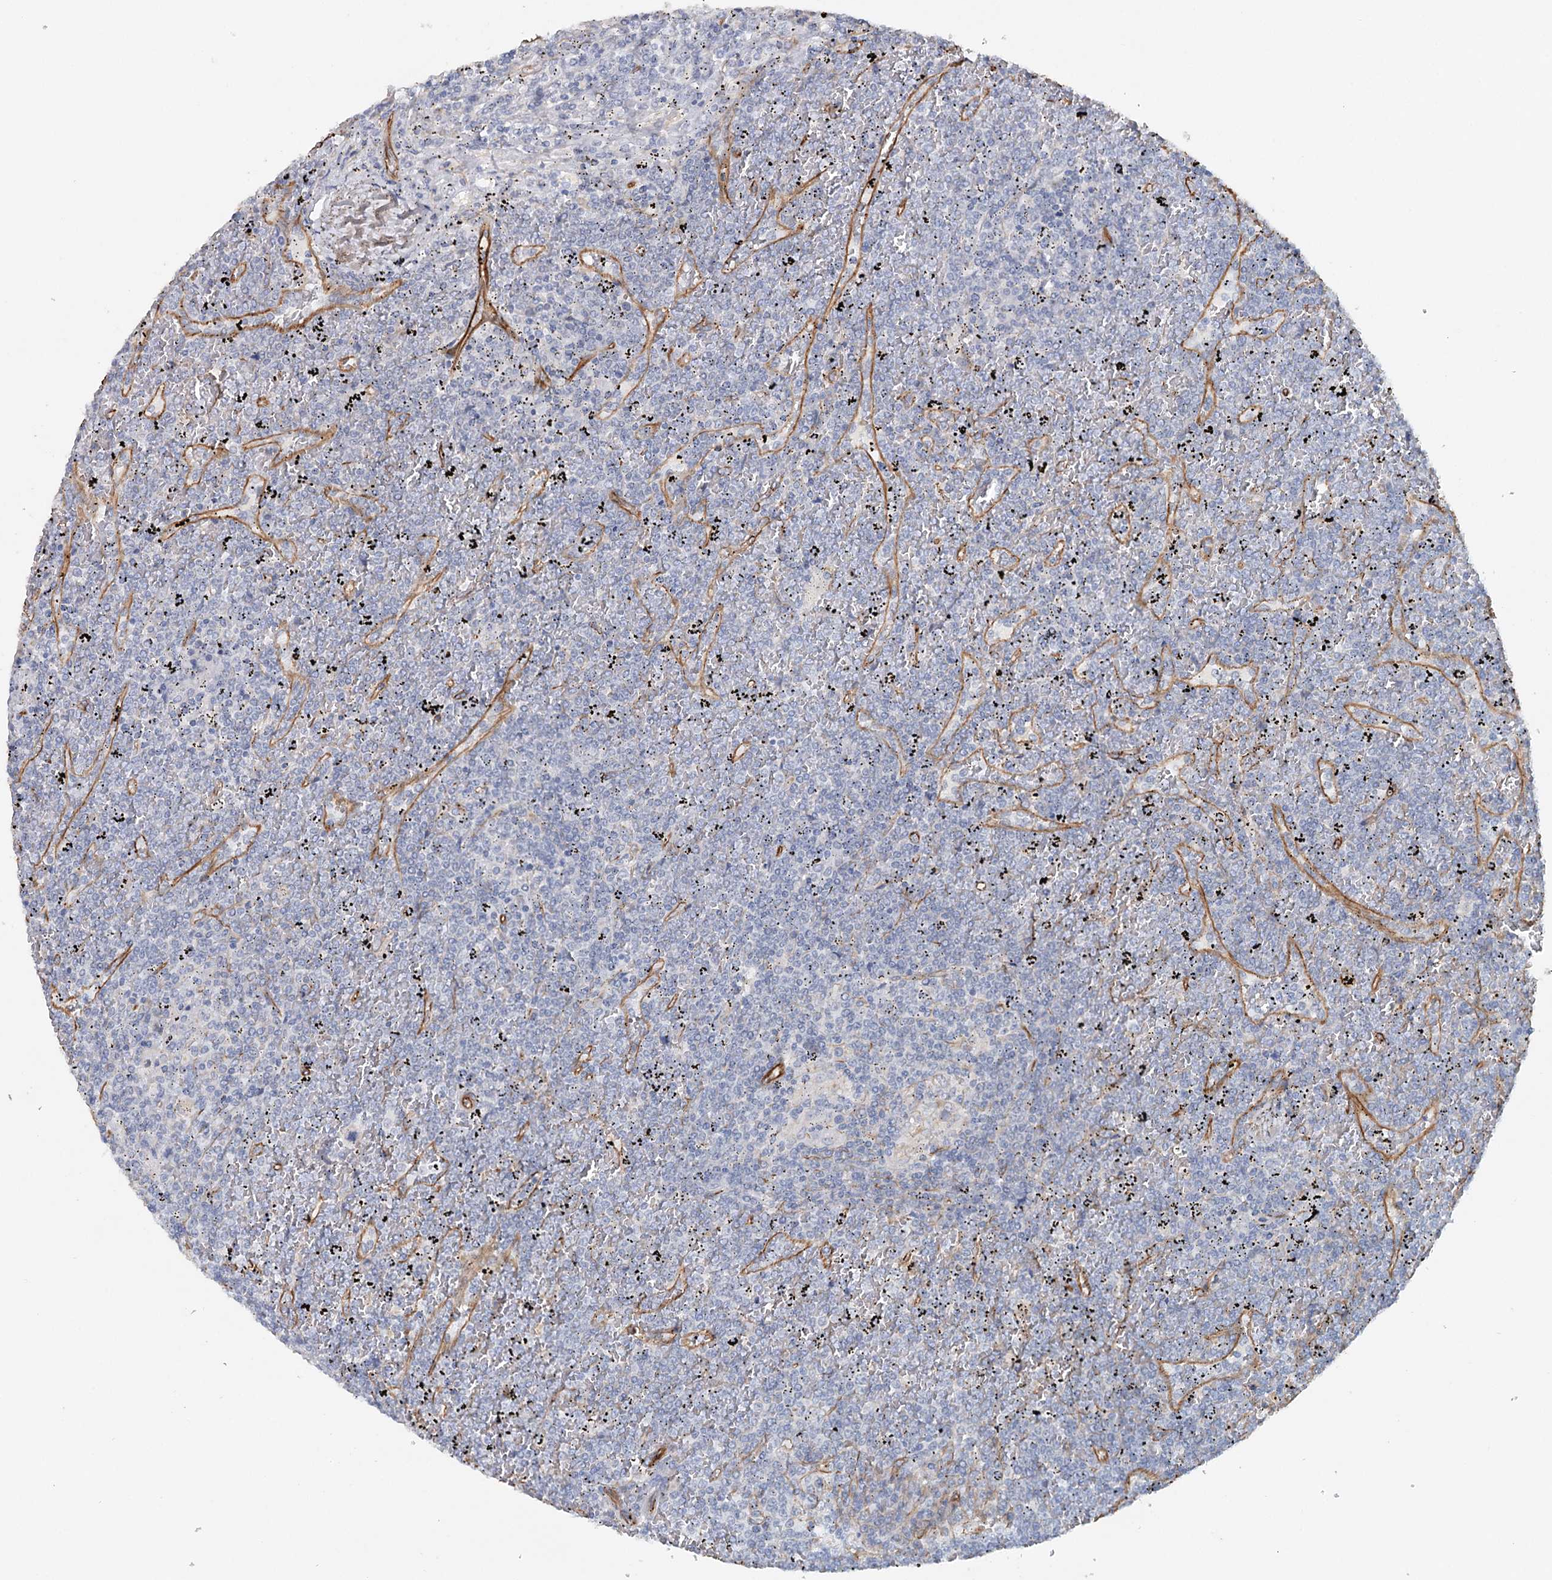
{"staining": {"intensity": "negative", "quantity": "none", "location": "none"}, "tissue": "lymphoma", "cell_type": "Tumor cells", "image_type": "cancer", "snomed": [{"axis": "morphology", "description": "Malignant lymphoma, non-Hodgkin's type, Low grade"}, {"axis": "topography", "description": "Spleen"}], "caption": "Human malignant lymphoma, non-Hodgkin's type (low-grade) stained for a protein using immunohistochemistry (IHC) demonstrates no expression in tumor cells.", "gene": "SYNPO", "patient": {"sex": "female", "age": 19}}